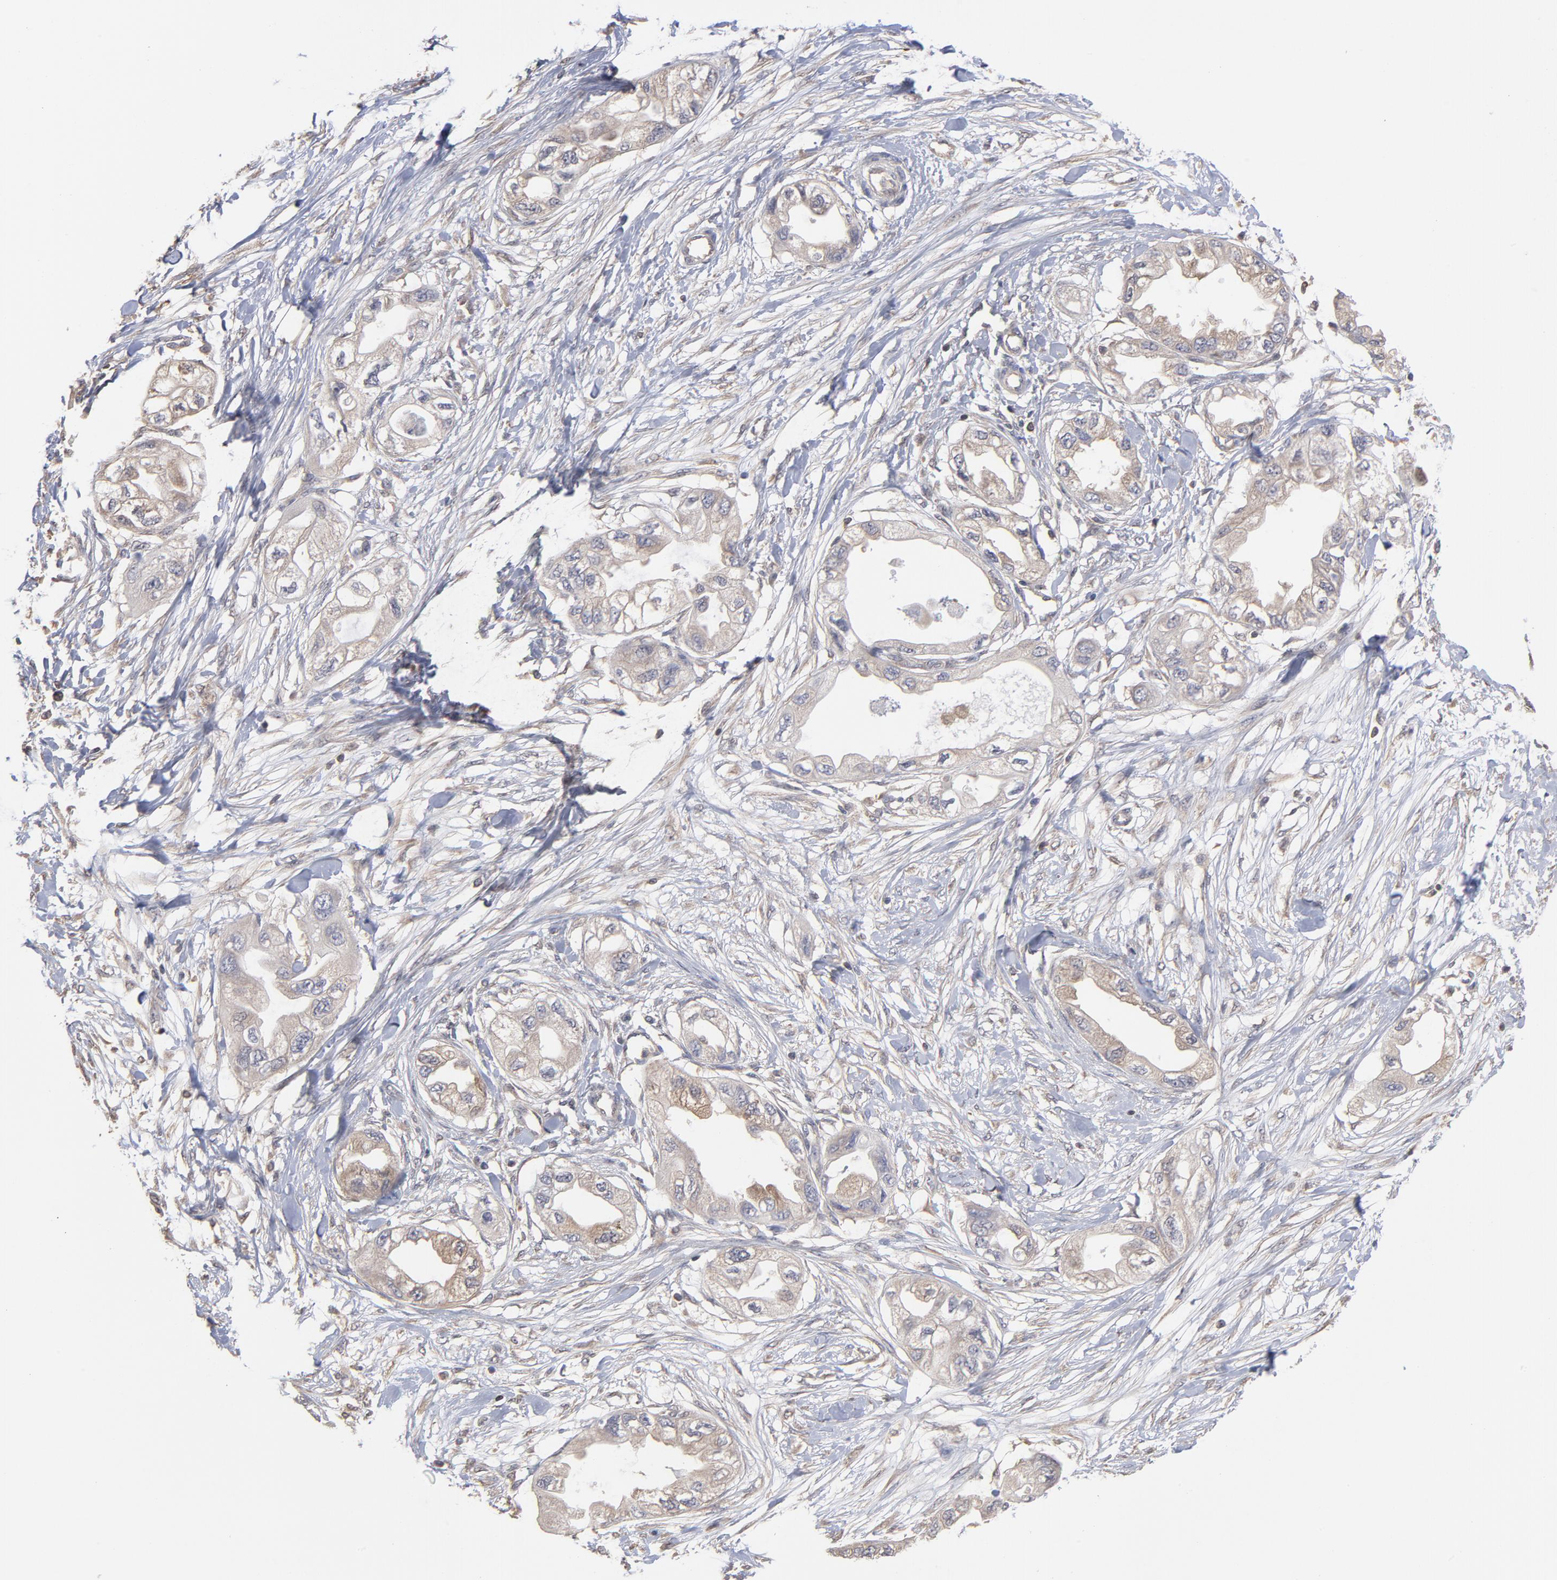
{"staining": {"intensity": "weak", "quantity": "25%-75%", "location": "cytoplasmic/membranous"}, "tissue": "endometrial cancer", "cell_type": "Tumor cells", "image_type": "cancer", "snomed": [{"axis": "morphology", "description": "Adenocarcinoma, NOS"}, {"axis": "topography", "description": "Endometrium"}], "caption": "This histopathology image reveals endometrial cancer (adenocarcinoma) stained with immunohistochemistry to label a protein in brown. The cytoplasmic/membranous of tumor cells show weak positivity for the protein. Nuclei are counter-stained blue.", "gene": "MAP2K2", "patient": {"sex": "female", "age": 67}}